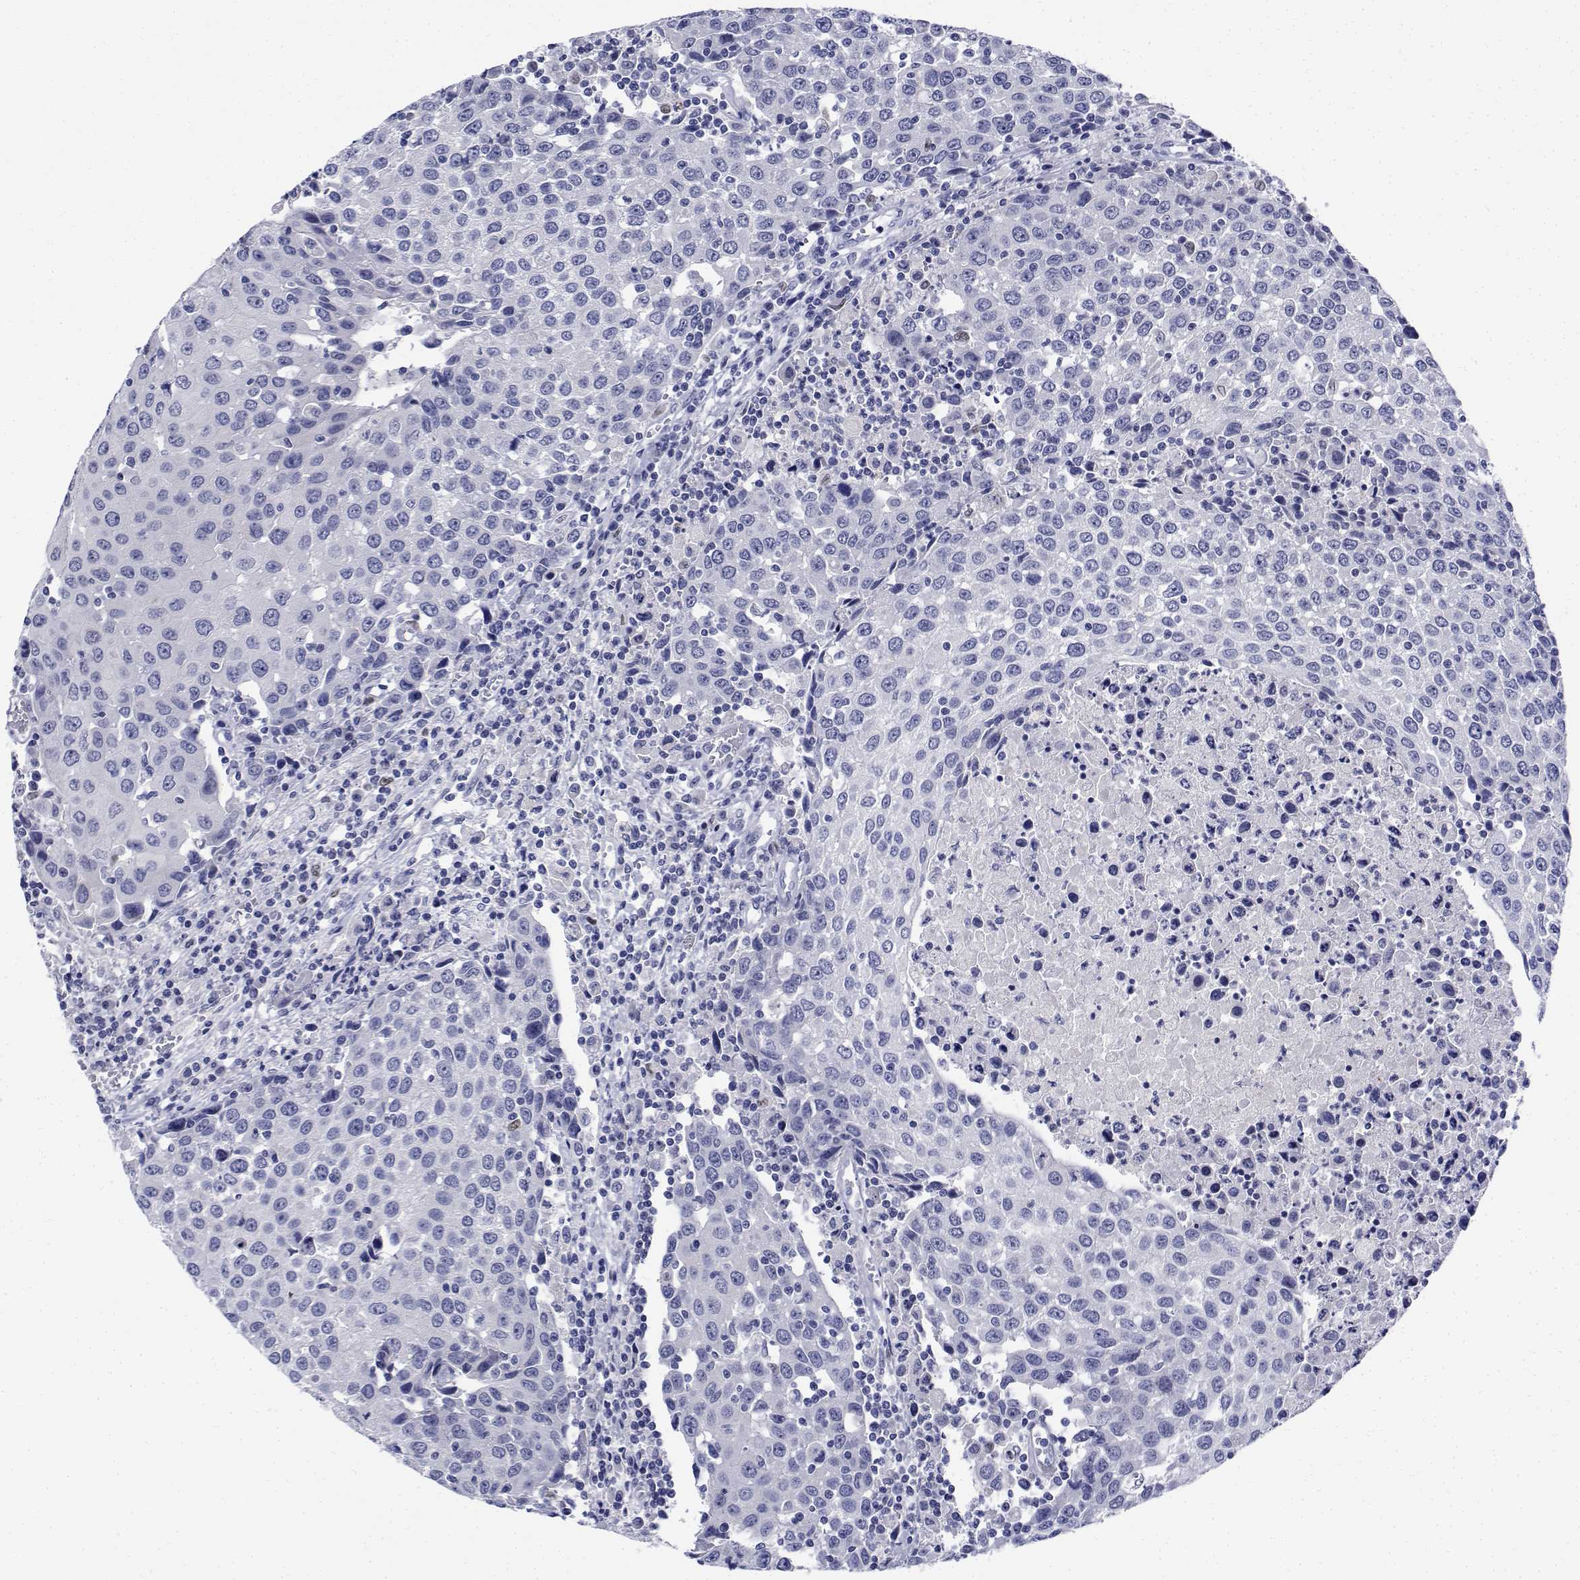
{"staining": {"intensity": "negative", "quantity": "none", "location": "none"}, "tissue": "urothelial cancer", "cell_type": "Tumor cells", "image_type": "cancer", "snomed": [{"axis": "morphology", "description": "Urothelial carcinoma, High grade"}, {"axis": "topography", "description": "Urinary bladder"}], "caption": "Tumor cells are negative for brown protein staining in urothelial cancer. The staining was performed using DAB to visualize the protein expression in brown, while the nuclei were stained in blue with hematoxylin (Magnification: 20x).", "gene": "PLXNA4", "patient": {"sex": "female", "age": 85}}